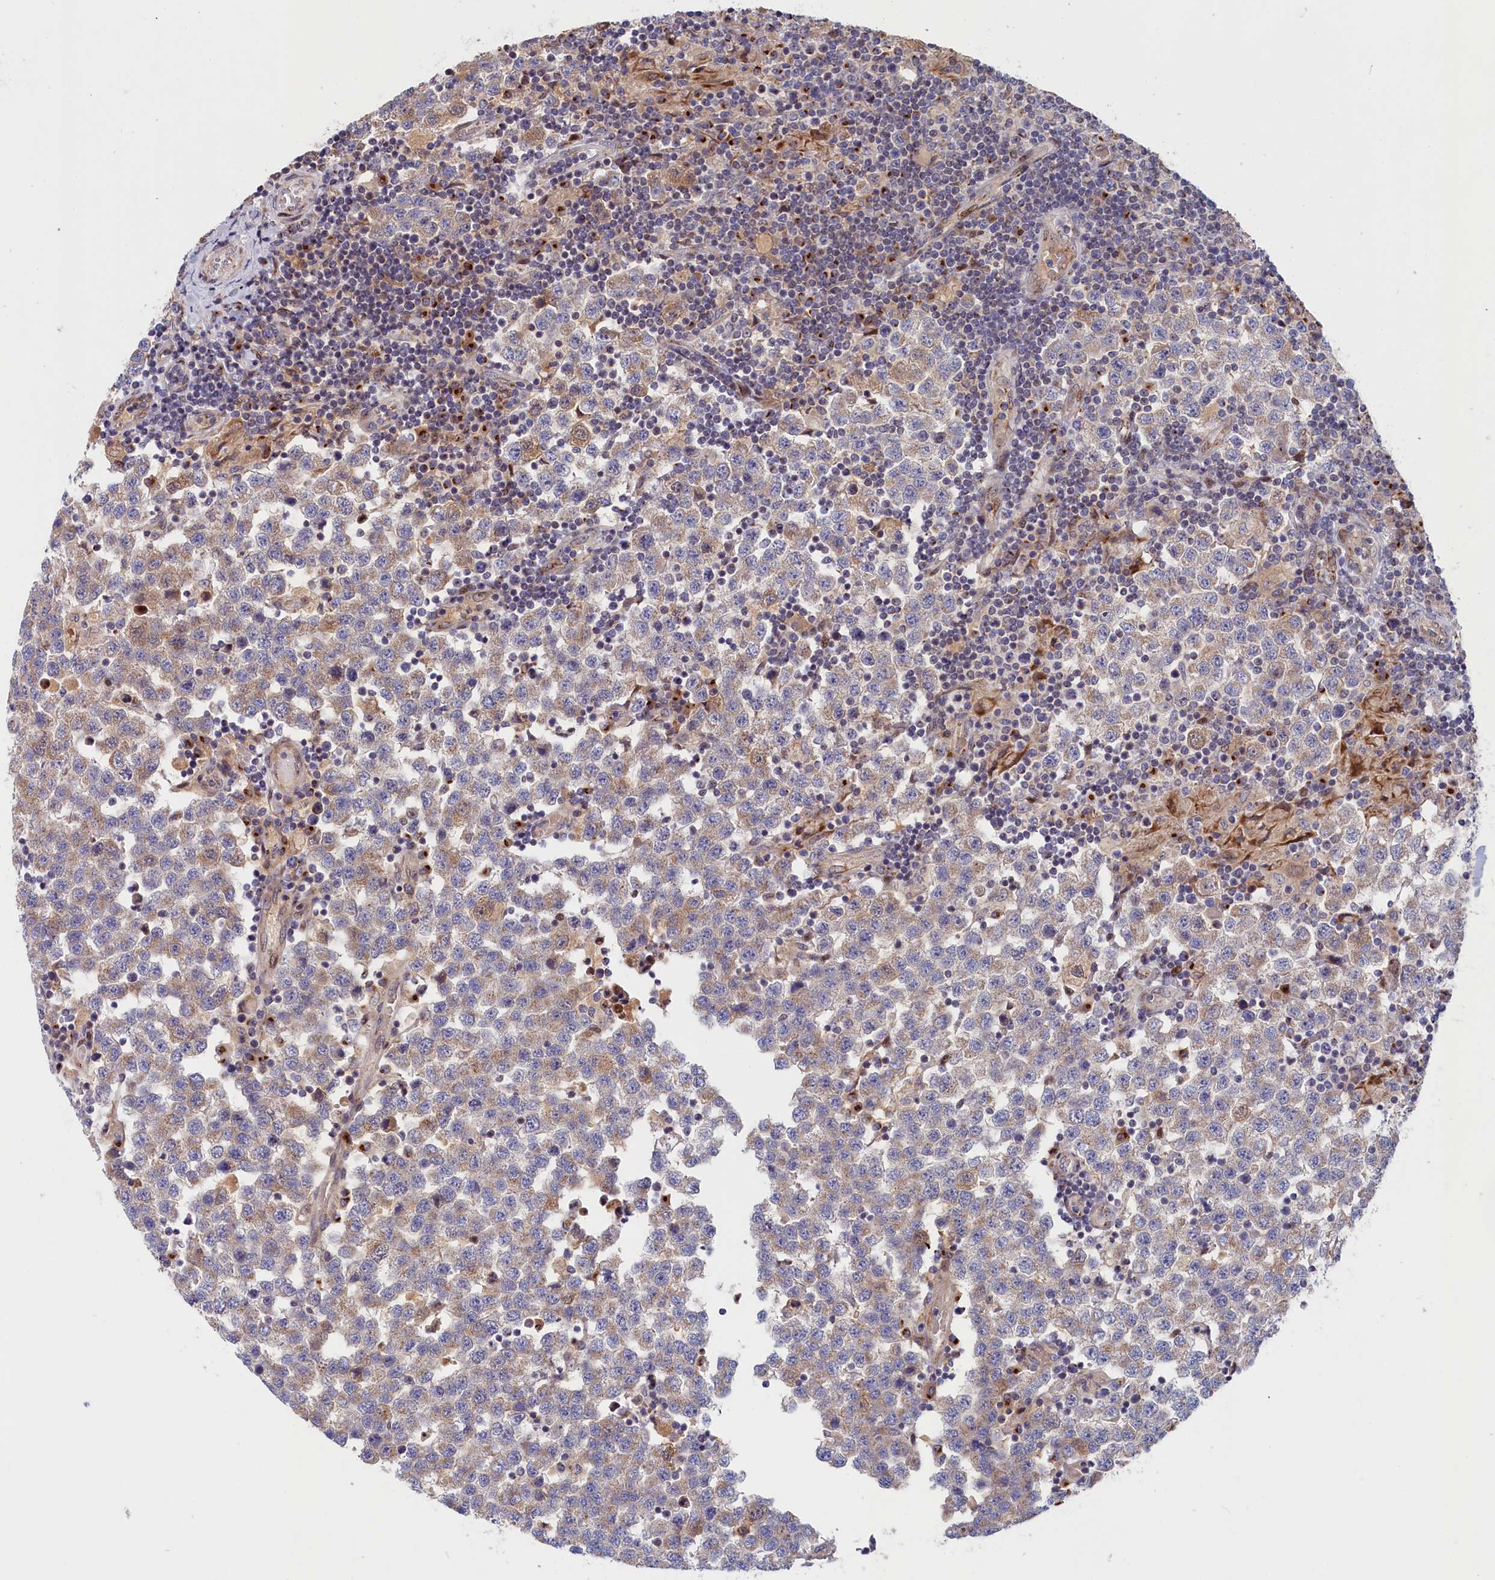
{"staining": {"intensity": "weak", "quantity": "<25%", "location": "cytoplasmic/membranous"}, "tissue": "testis cancer", "cell_type": "Tumor cells", "image_type": "cancer", "snomed": [{"axis": "morphology", "description": "Seminoma, NOS"}, {"axis": "topography", "description": "Testis"}], "caption": "A photomicrograph of human testis seminoma is negative for staining in tumor cells.", "gene": "CHST12", "patient": {"sex": "male", "age": 34}}